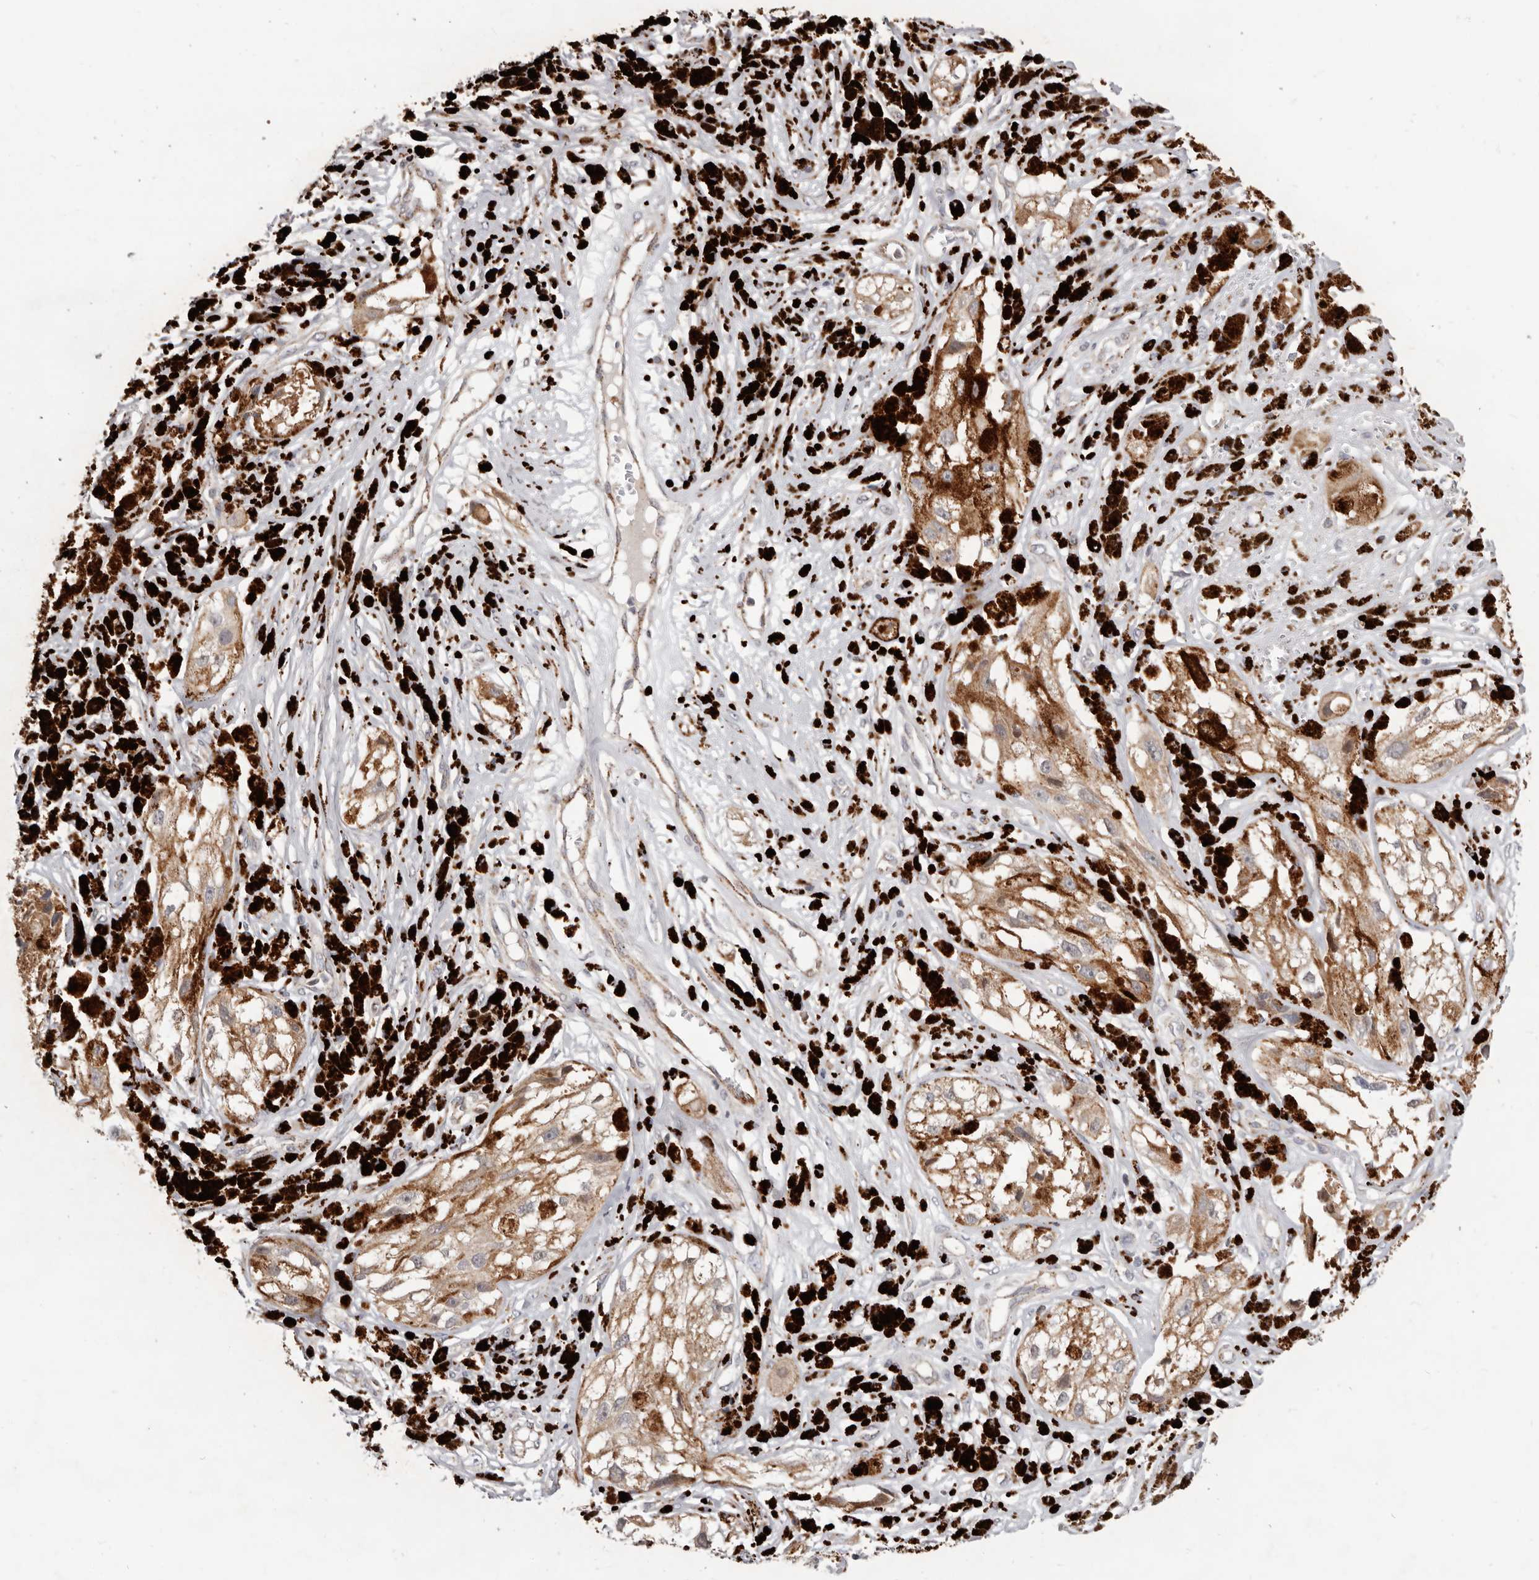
{"staining": {"intensity": "moderate", "quantity": ">75%", "location": "cytoplasmic/membranous"}, "tissue": "melanoma", "cell_type": "Tumor cells", "image_type": "cancer", "snomed": [{"axis": "morphology", "description": "Malignant melanoma, NOS"}, {"axis": "topography", "description": "Skin"}], "caption": "Immunohistochemistry staining of malignant melanoma, which reveals medium levels of moderate cytoplasmic/membranous expression in approximately >75% of tumor cells indicating moderate cytoplasmic/membranous protein expression. The staining was performed using DAB (brown) for protein detection and nuclei were counterstained in hematoxylin (blue).", "gene": "TOR3A", "patient": {"sex": "male", "age": 88}}